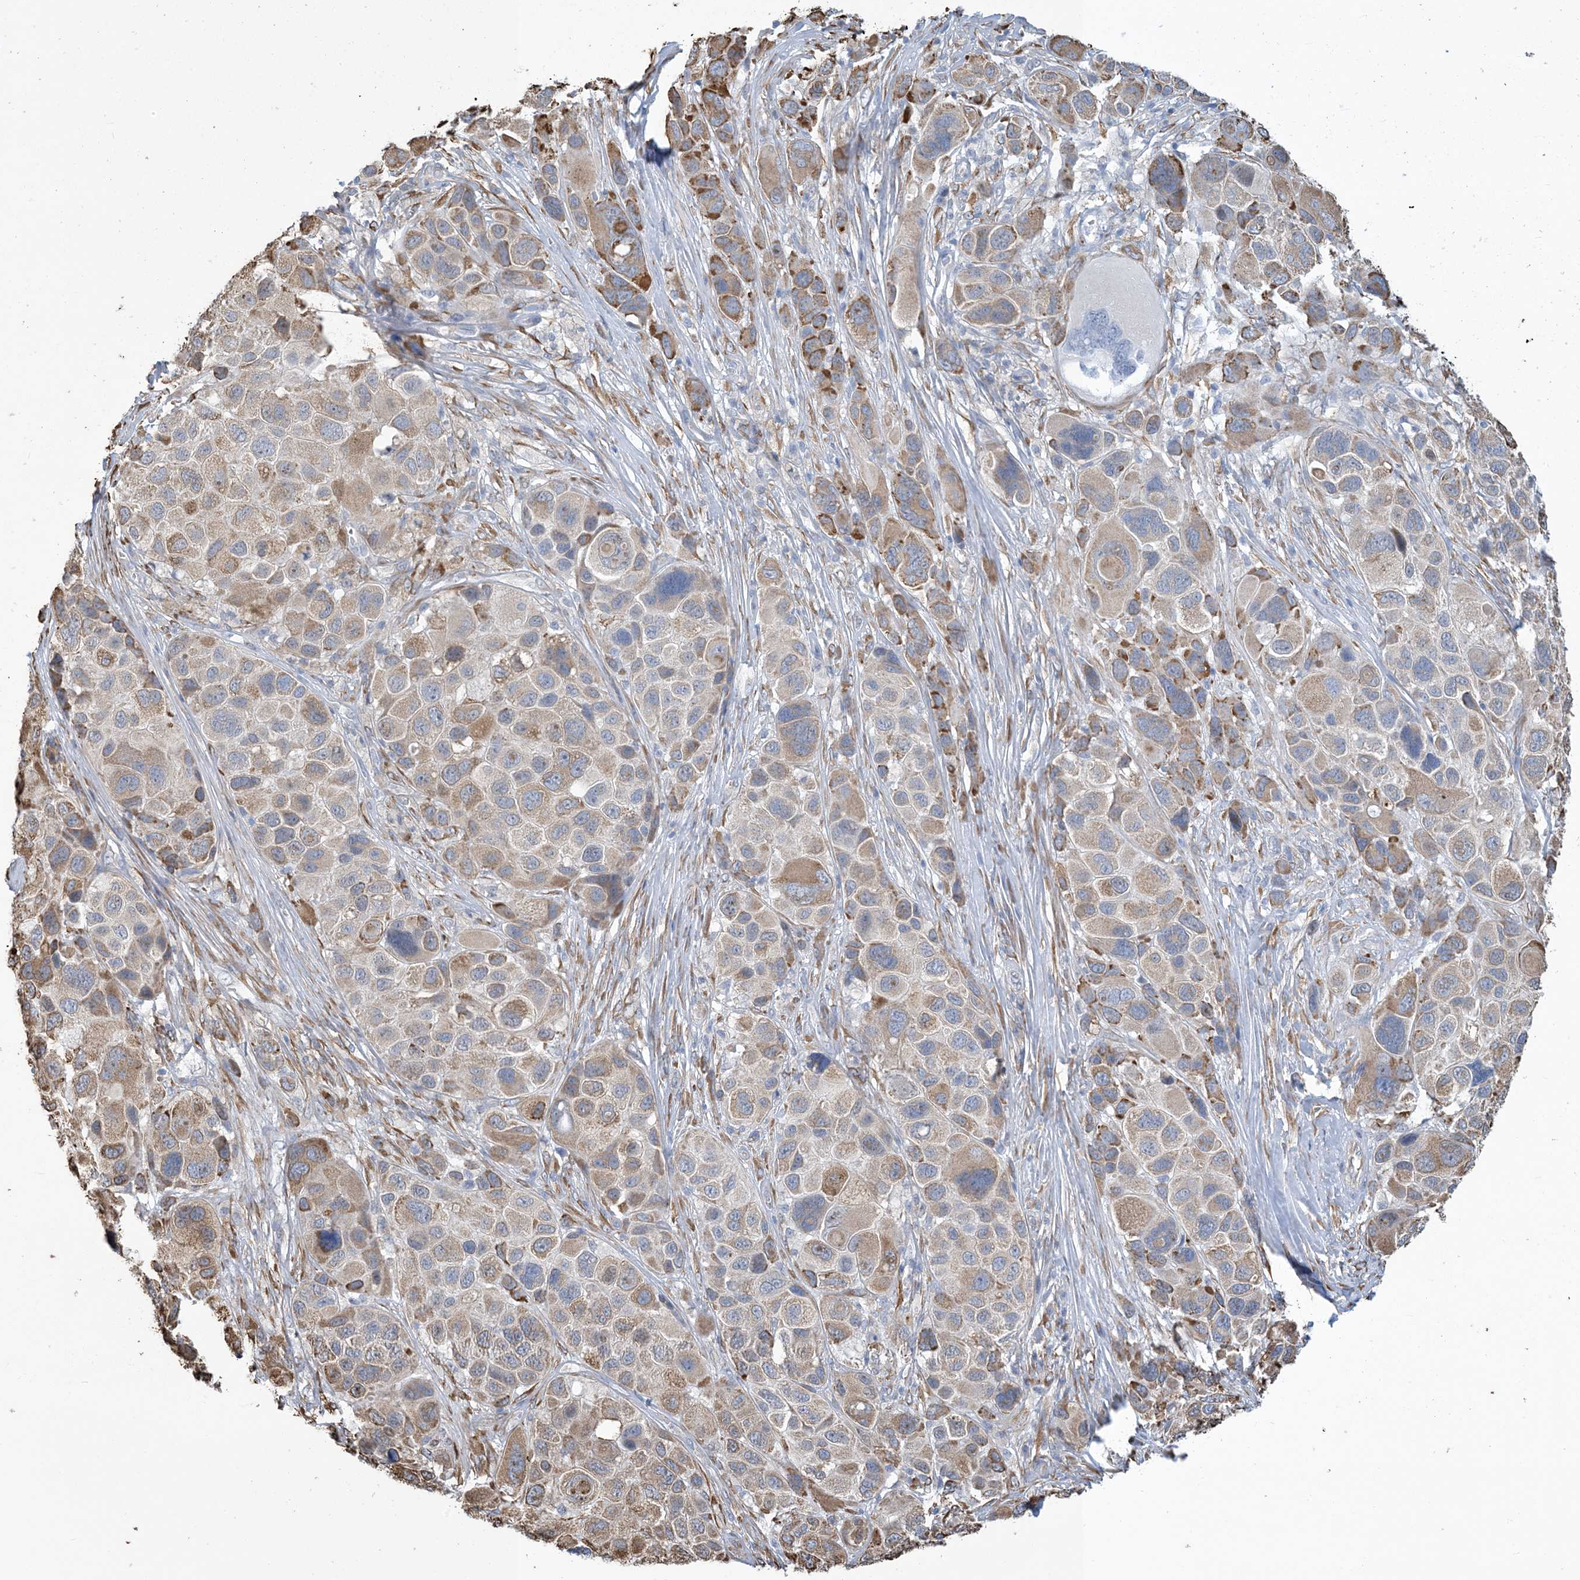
{"staining": {"intensity": "moderate", "quantity": "<25%", "location": "cytoplasmic/membranous"}, "tissue": "melanoma", "cell_type": "Tumor cells", "image_type": "cancer", "snomed": [{"axis": "morphology", "description": "Malignant melanoma, NOS"}, {"axis": "topography", "description": "Skin of trunk"}], "caption": "The histopathology image shows staining of malignant melanoma, revealing moderate cytoplasmic/membranous protein expression (brown color) within tumor cells.", "gene": "CCDC14", "patient": {"sex": "male", "age": 71}}